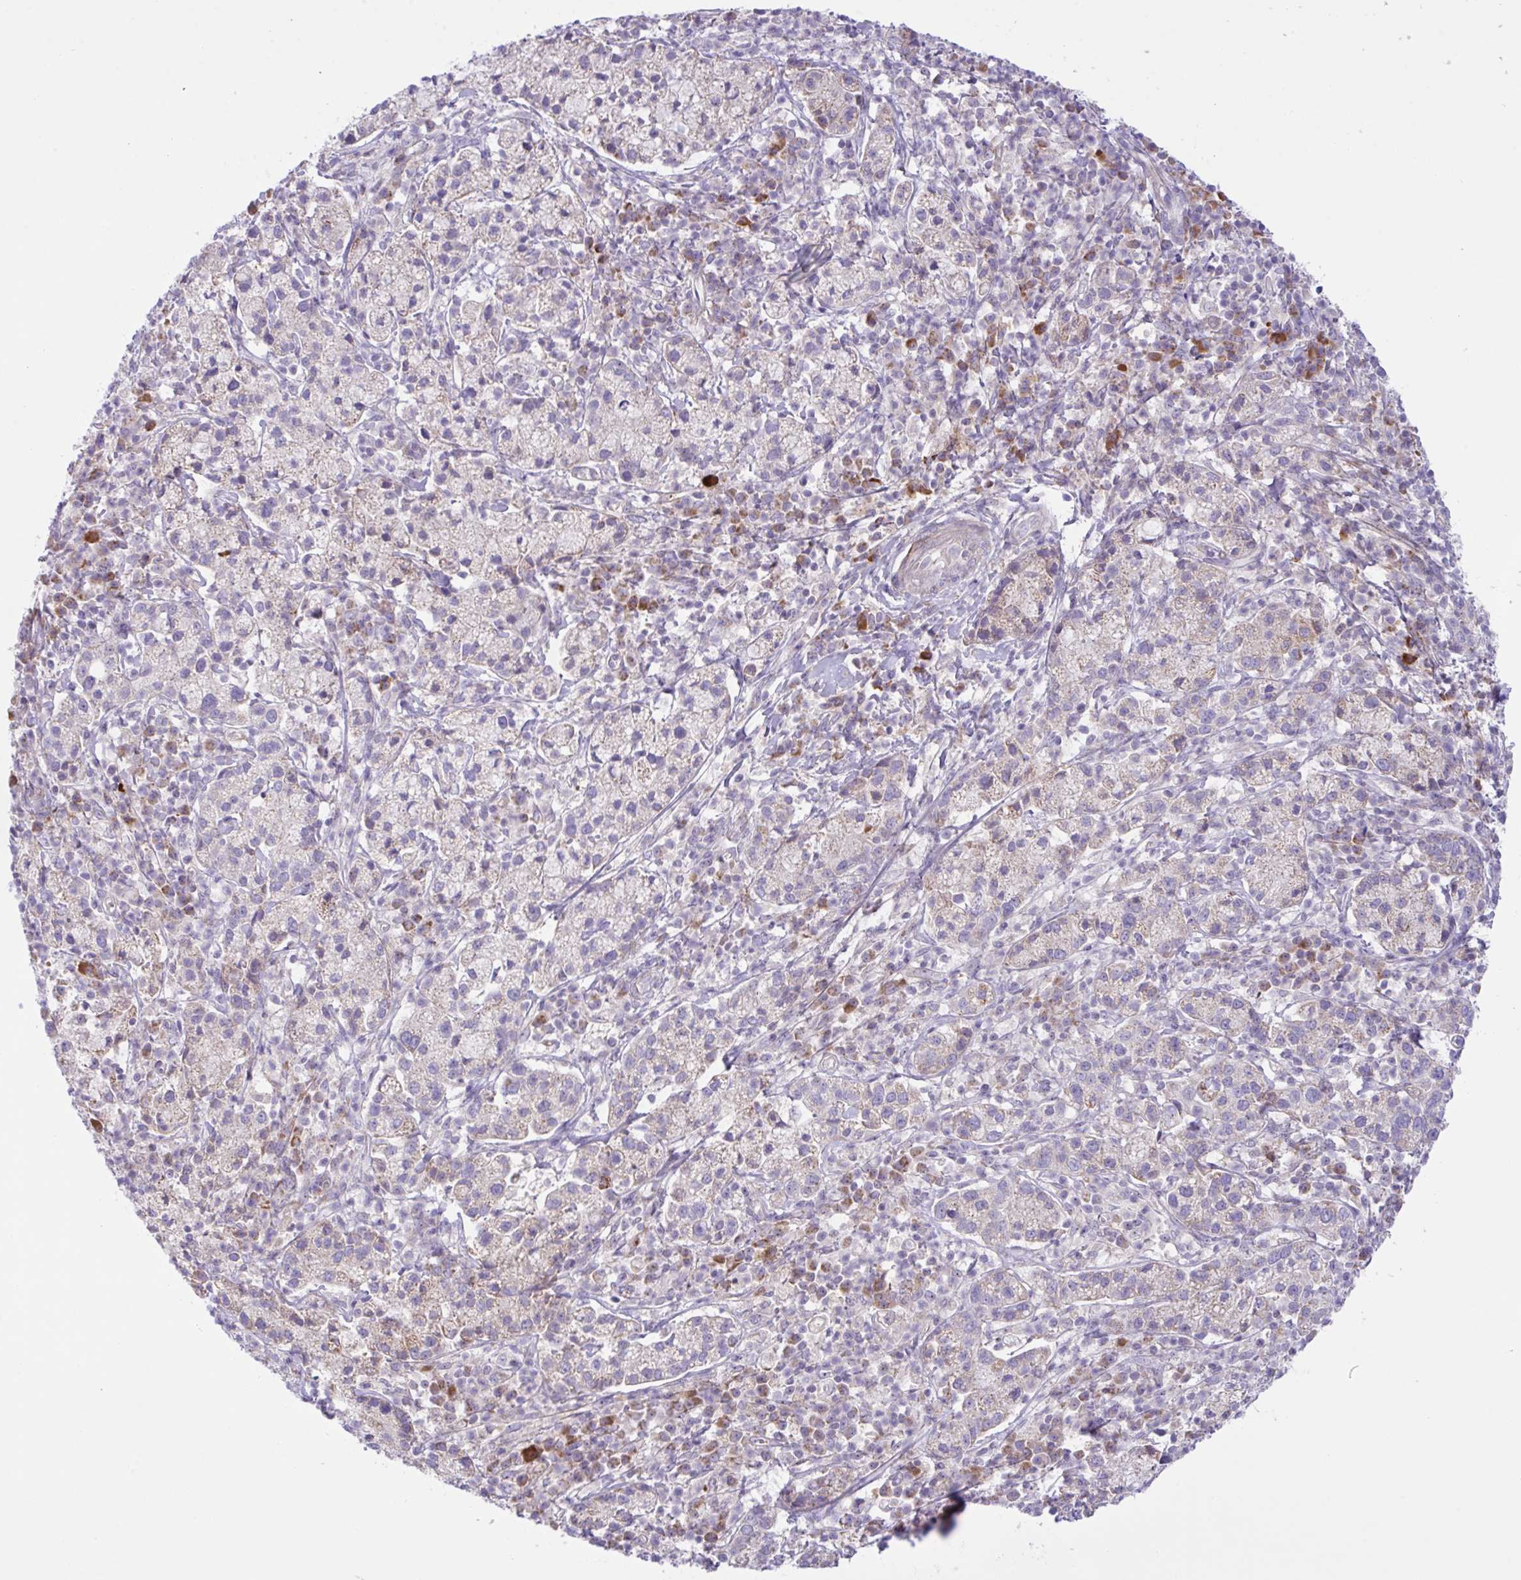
{"staining": {"intensity": "weak", "quantity": "25%-75%", "location": "cytoplasmic/membranous"}, "tissue": "cervical cancer", "cell_type": "Tumor cells", "image_type": "cancer", "snomed": [{"axis": "morphology", "description": "Normal tissue, NOS"}, {"axis": "morphology", "description": "Adenocarcinoma, NOS"}, {"axis": "topography", "description": "Cervix"}], "caption": "IHC histopathology image of cervical cancer stained for a protein (brown), which reveals low levels of weak cytoplasmic/membranous expression in about 25%-75% of tumor cells.", "gene": "CHDH", "patient": {"sex": "female", "age": 44}}